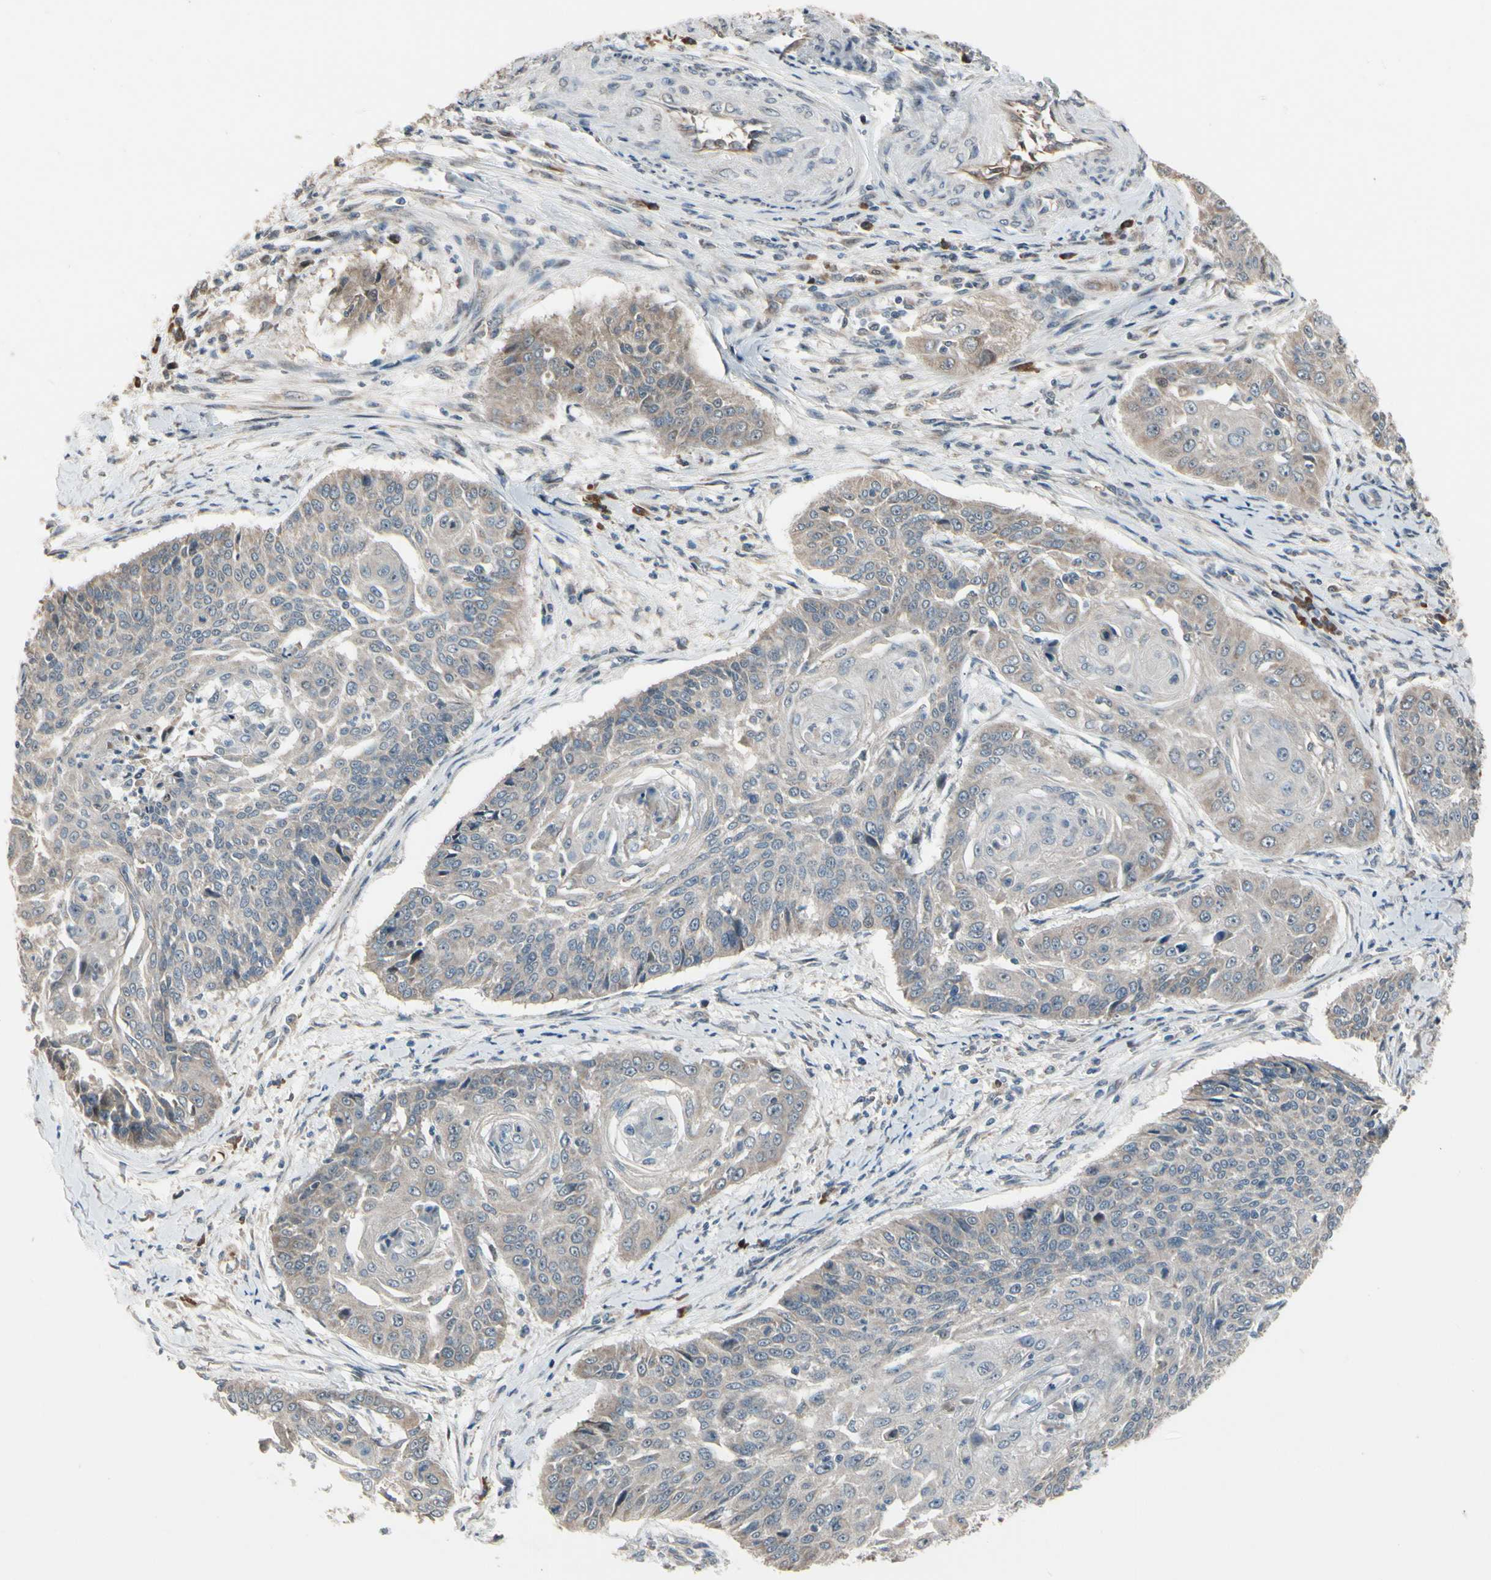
{"staining": {"intensity": "weak", "quantity": "<25%", "location": "cytoplasmic/membranous"}, "tissue": "cervical cancer", "cell_type": "Tumor cells", "image_type": "cancer", "snomed": [{"axis": "morphology", "description": "Squamous cell carcinoma, NOS"}, {"axis": "topography", "description": "Cervix"}], "caption": "A photomicrograph of human cervical cancer (squamous cell carcinoma) is negative for staining in tumor cells. The staining is performed using DAB brown chromogen with nuclei counter-stained in using hematoxylin.", "gene": "SNX29", "patient": {"sex": "female", "age": 64}}